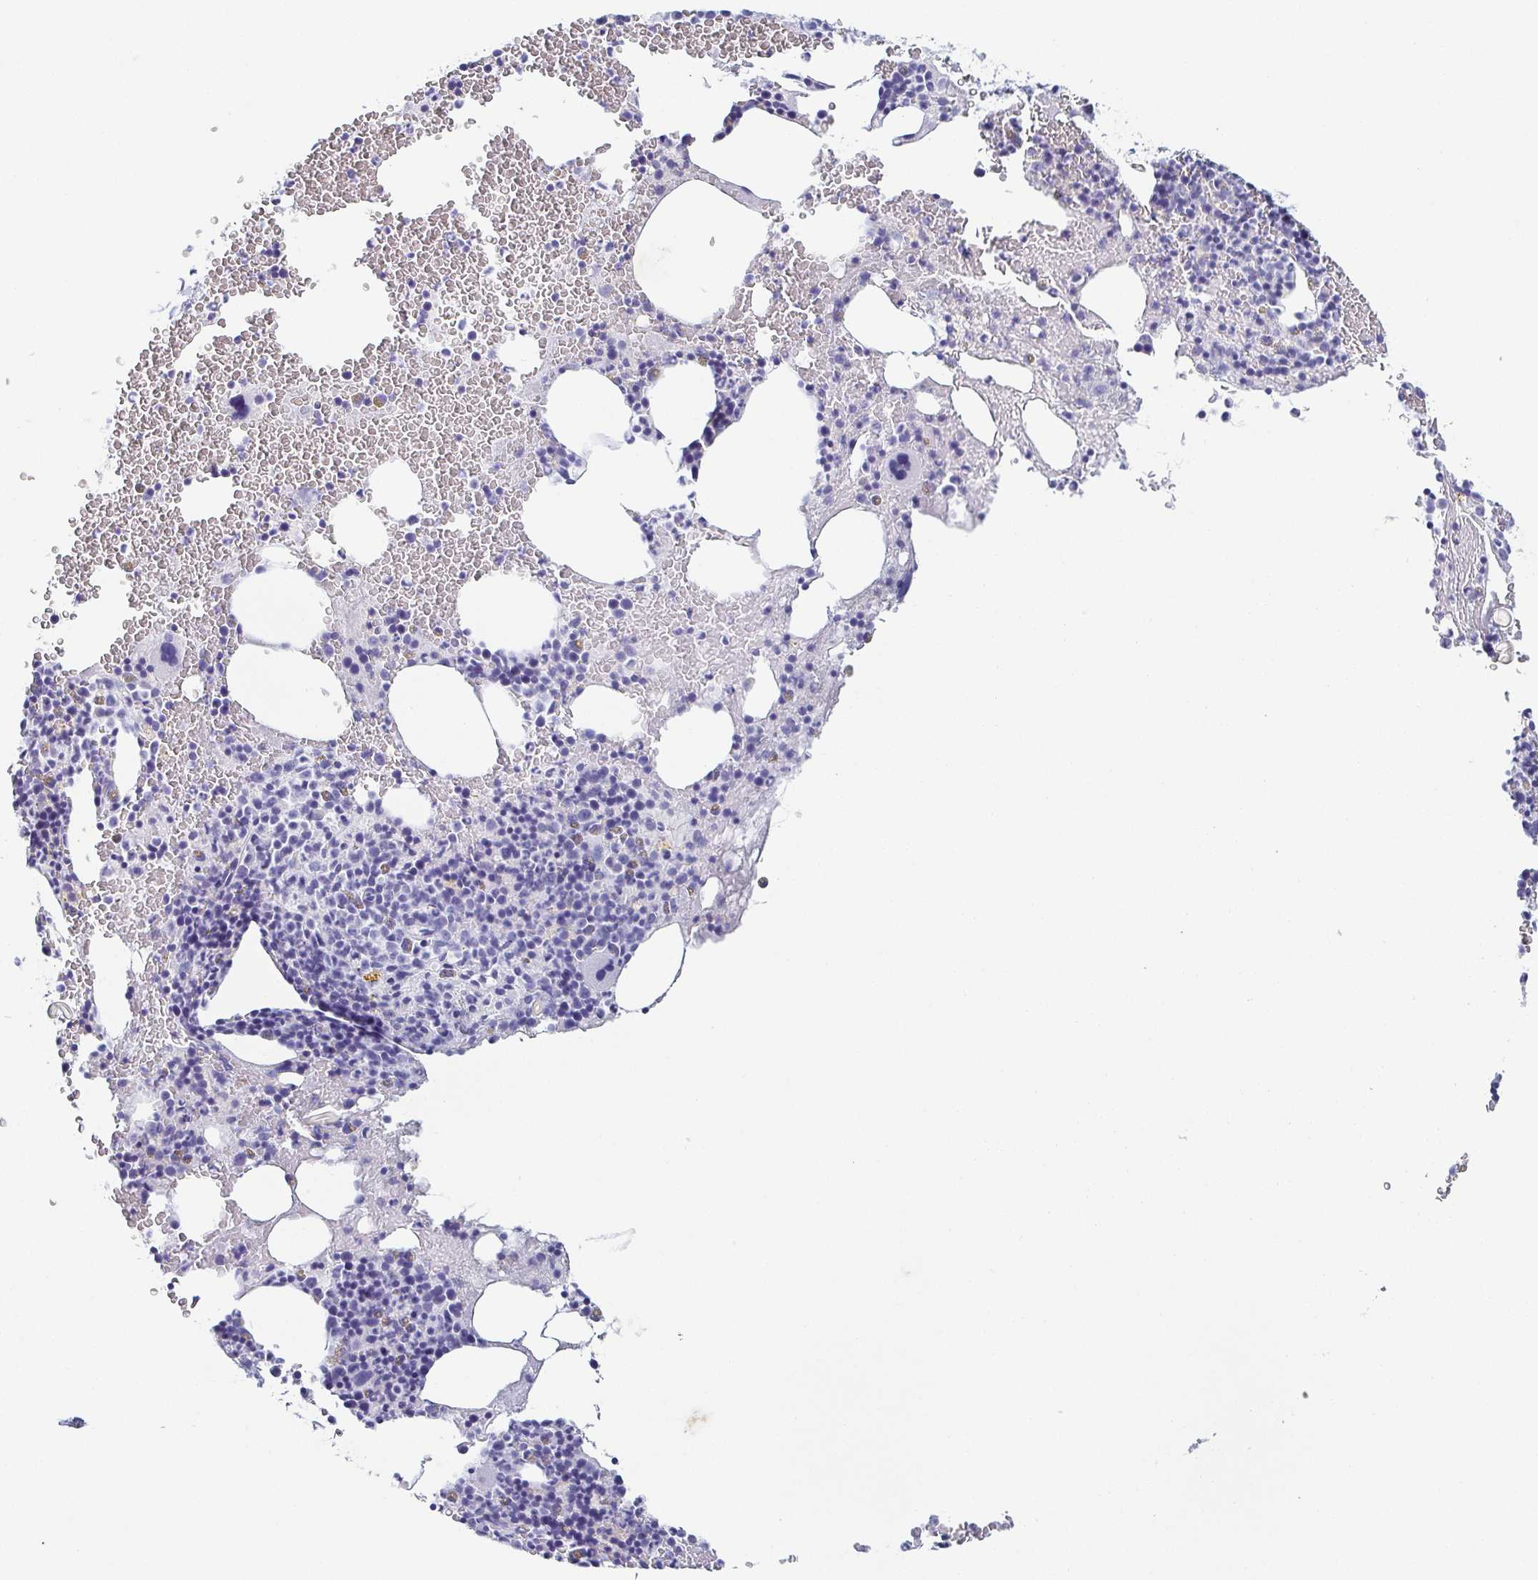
{"staining": {"intensity": "negative", "quantity": "none", "location": "none"}, "tissue": "bone marrow", "cell_type": "Hematopoietic cells", "image_type": "normal", "snomed": [{"axis": "morphology", "description": "Normal tissue, NOS"}, {"axis": "topography", "description": "Bone marrow"}], "caption": "This is an IHC micrograph of unremarkable bone marrow. There is no expression in hematopoietic cells.", "gene": "ZG16B", "patient": {"sex": "male", "age": 47}}